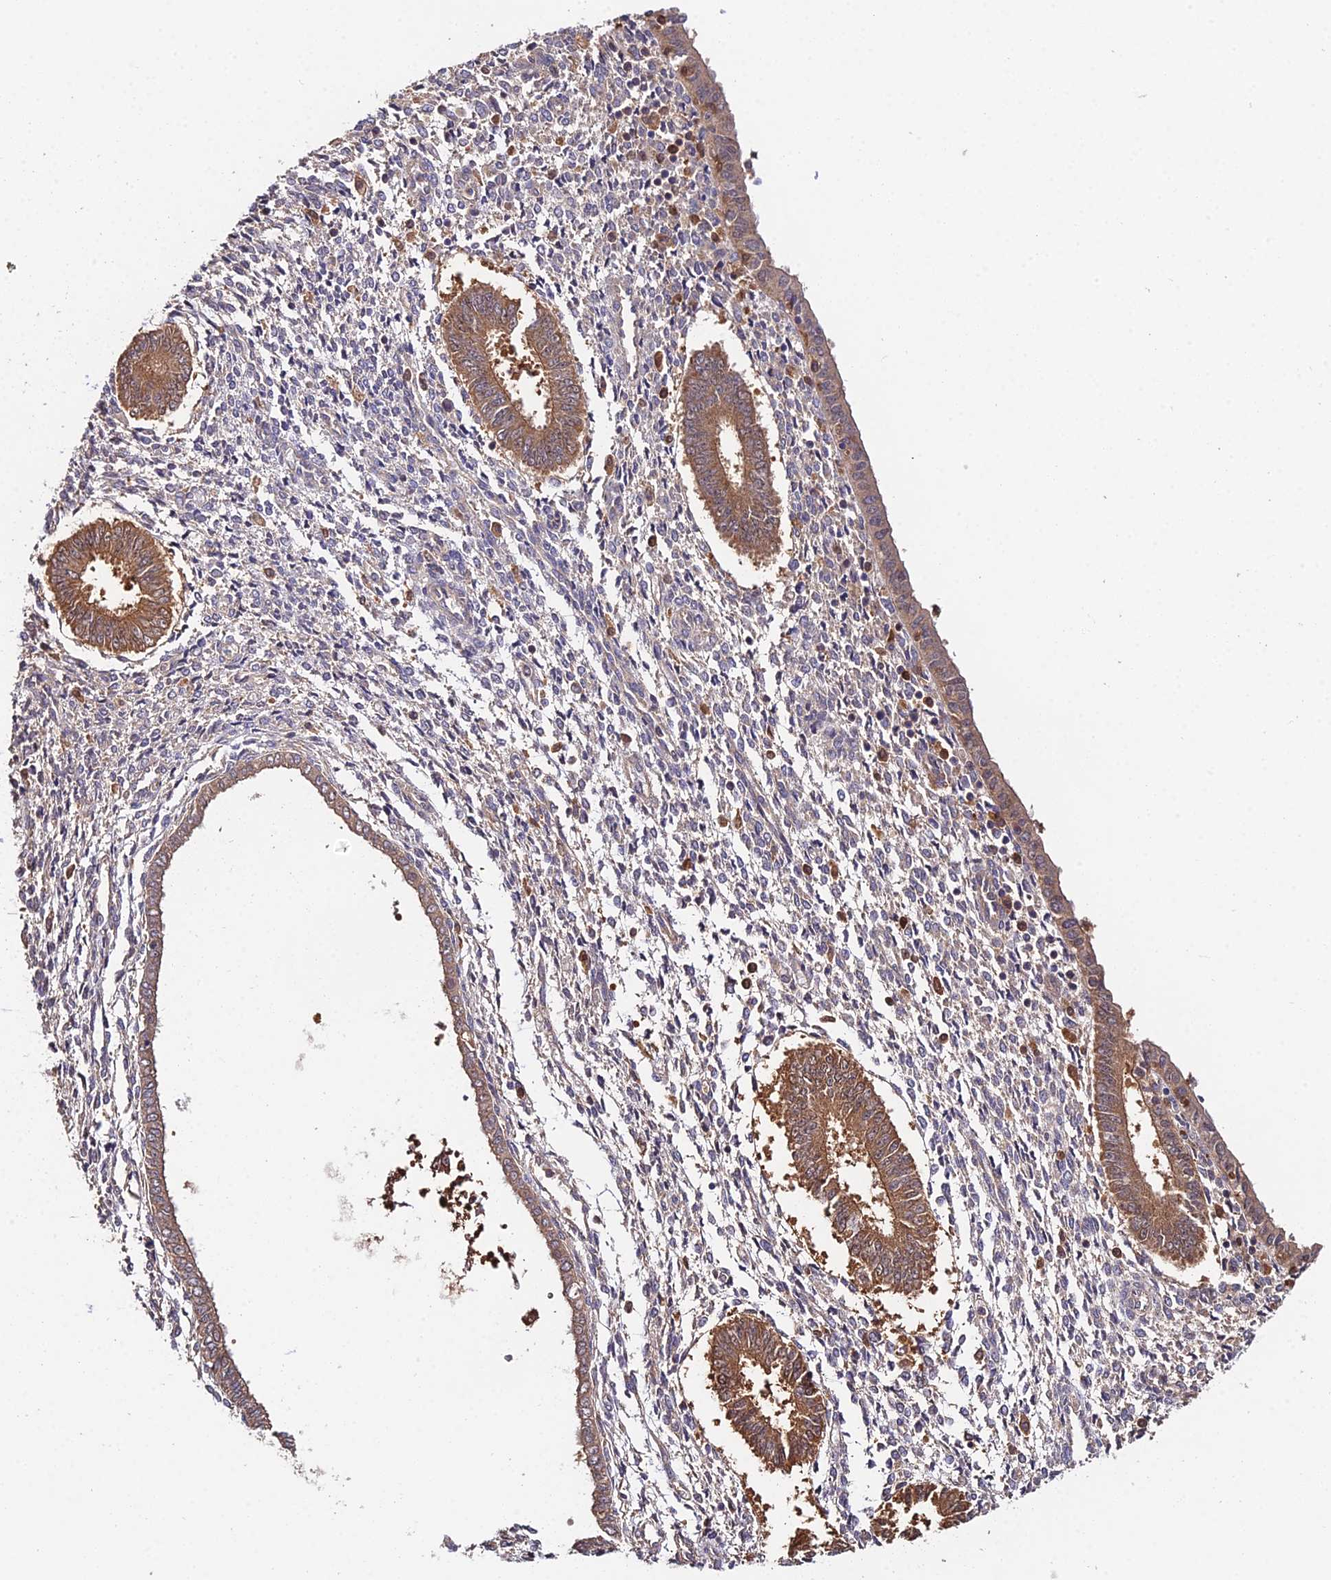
{"staining": {"intensity": "negative", "quantity": "none", "location": "none"}, "tissue": "endometrium", "cell_type": "Cells in endometrial stroma", "image_type": "normal", "snomed": [{"axis": "morphology", "description": "Normal tissue, NOS"}, {"axis": "topography", "description": "Endometrium"}], "caption": "The immunohistochemistry (IHC) photomicrograph has no significant expression in cells in endometrial stroma of endometrium. The staining was performed using DAB to visualize the protein expression in brown, while the nuclei were stained in blue with hematoxylin (Magnification: 20x).", "gene": "FBP1", "patient": {"sex": "female", "age": 35}}